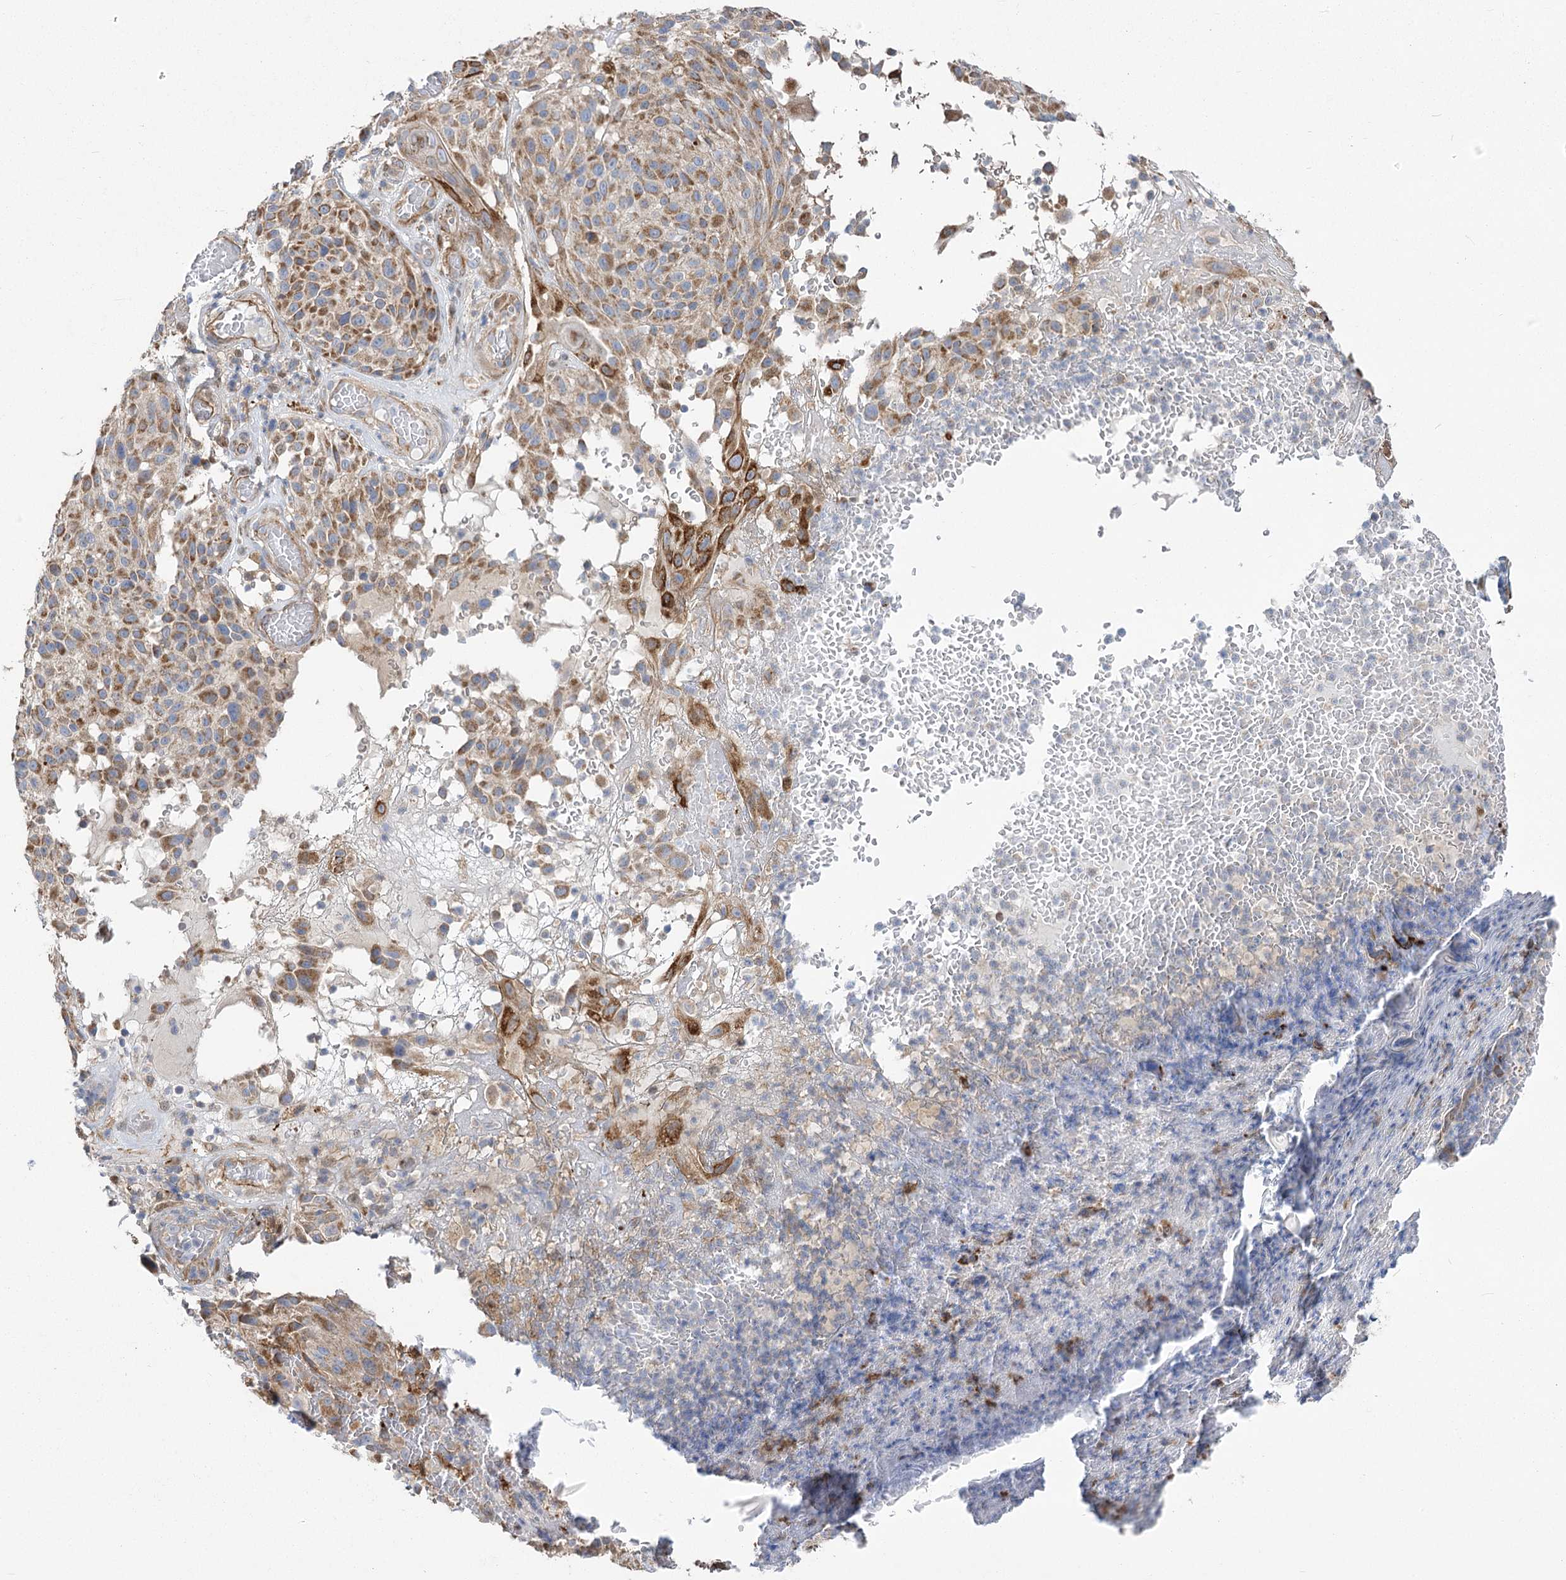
{"staining": {"intensity": "moderate", "quantity": ">75%", "location": "cytoplasmic/membranous"}, "tissue": "melanoma", "cell_type": "Tumor cells", "image_type": "cancer", "snomed": [{"axis": "morphology", "description": "Malignant melanoma, NOS"}, {"axis": "topography", "description": "Skin"}], "caption": "IHC (DAB (3,3'-diaminobenzidine)) staining of melanoma demonstrates moderate cytoplasmic/membranous protein staining in approximately >75% of tumor cells. IHC stains the protein of interest in brown and the nuclei are stained blue.", "gene": "RMDN2", "patient": {"sex": "male", "age": 83}}